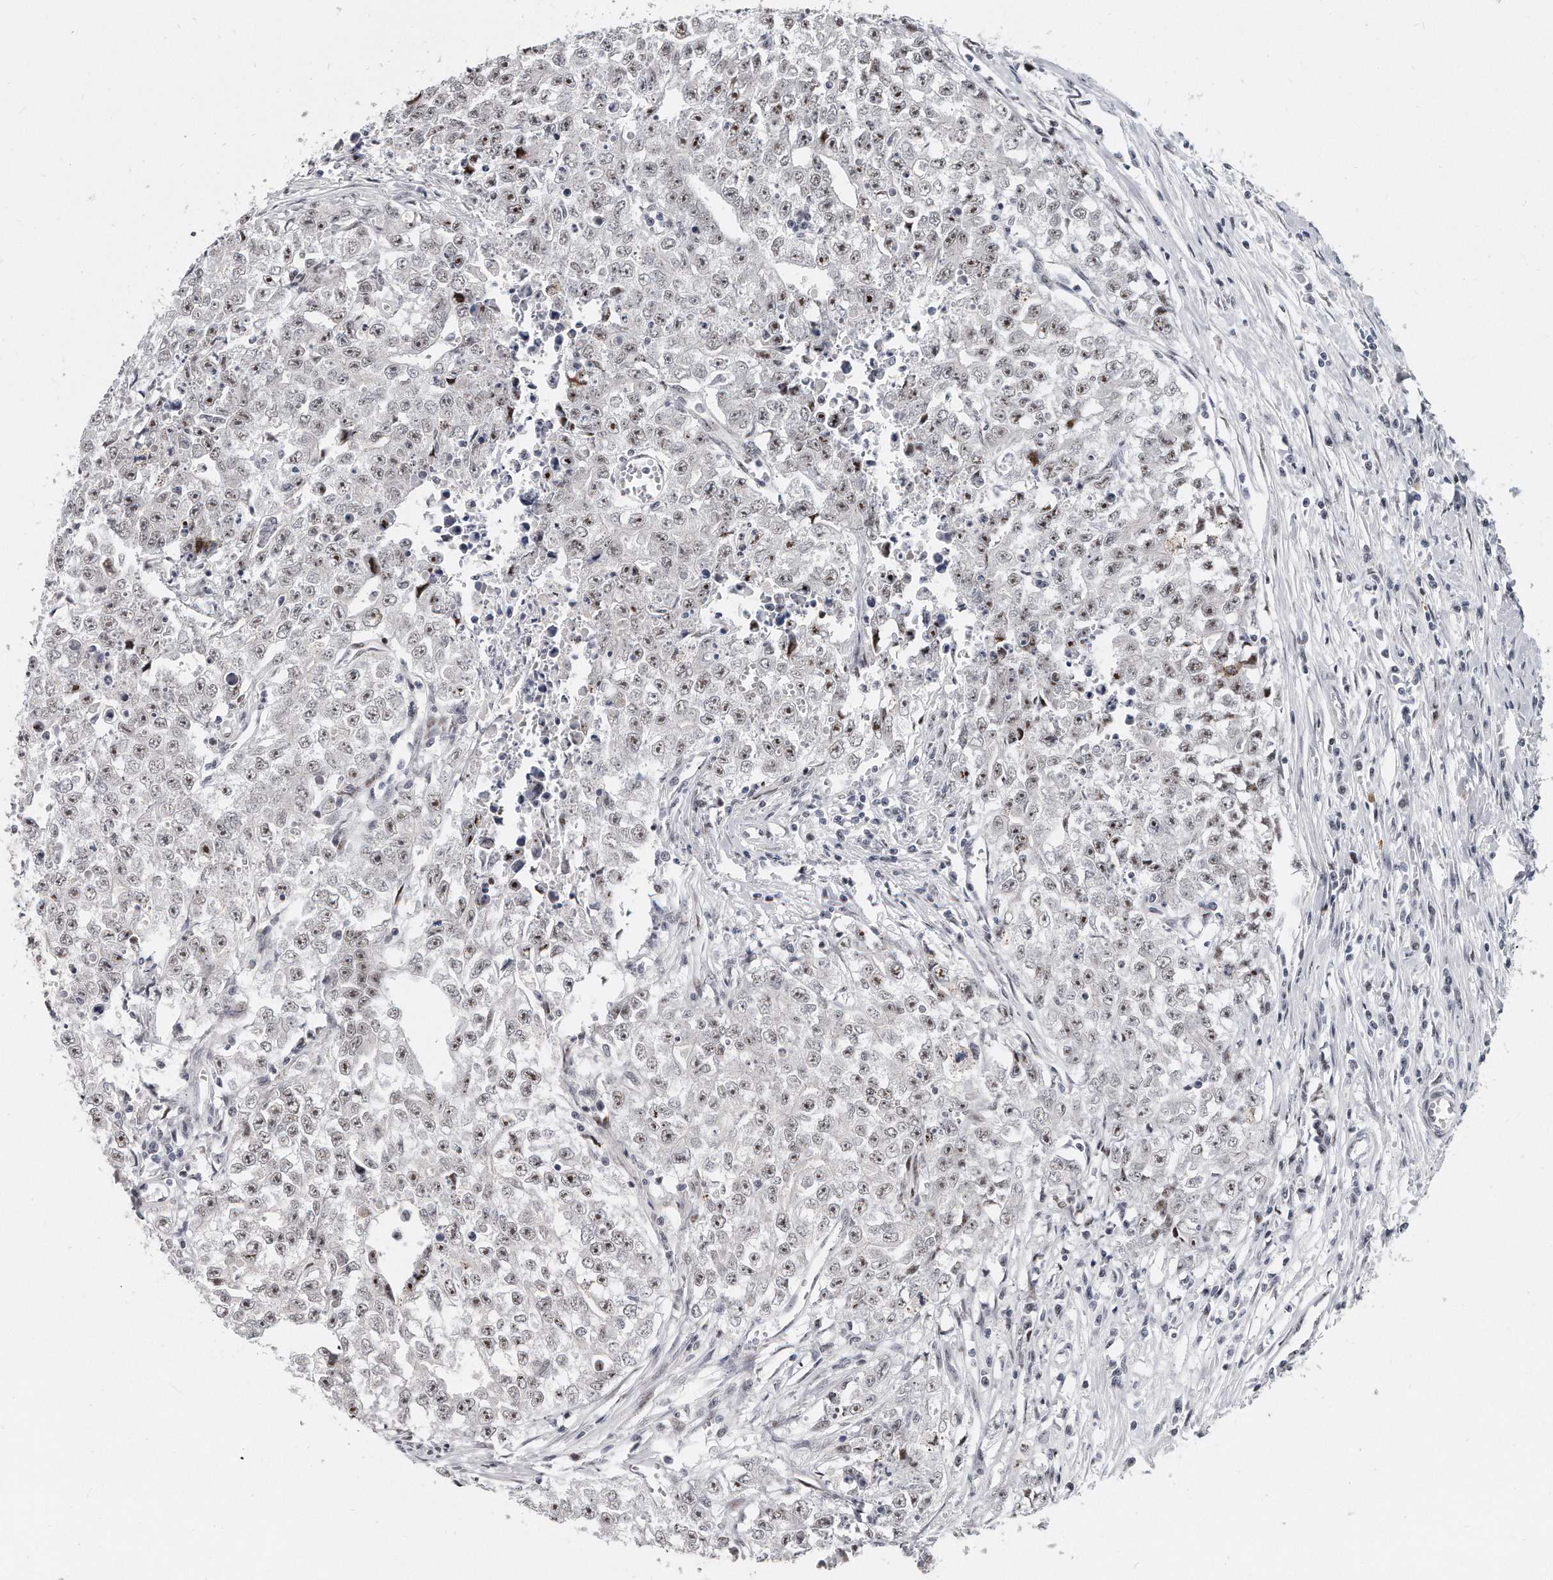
{"staining": {"intensity": "weak", "quantity": ">75%", "location": "nuclear"}, "tissue": "testis cancer", "cell_type": "Tumor cells", "image_type": "cancer", "snomed": [{"axis": "morphology", "description": "Seminoma, NOS"}, {"axis": "morphology", "description": "Carcinoma, Embryonal, NOS"}, {"axis": "topography", "description": "Testis"}], "caption": "Protein staining of testis cancer (seminoma) tissue displays weak nuclear positivity in approximately >75% of tumor cells.", "gene": "TFCP2L1", "patient": {"sex": "male", "age": 43}}